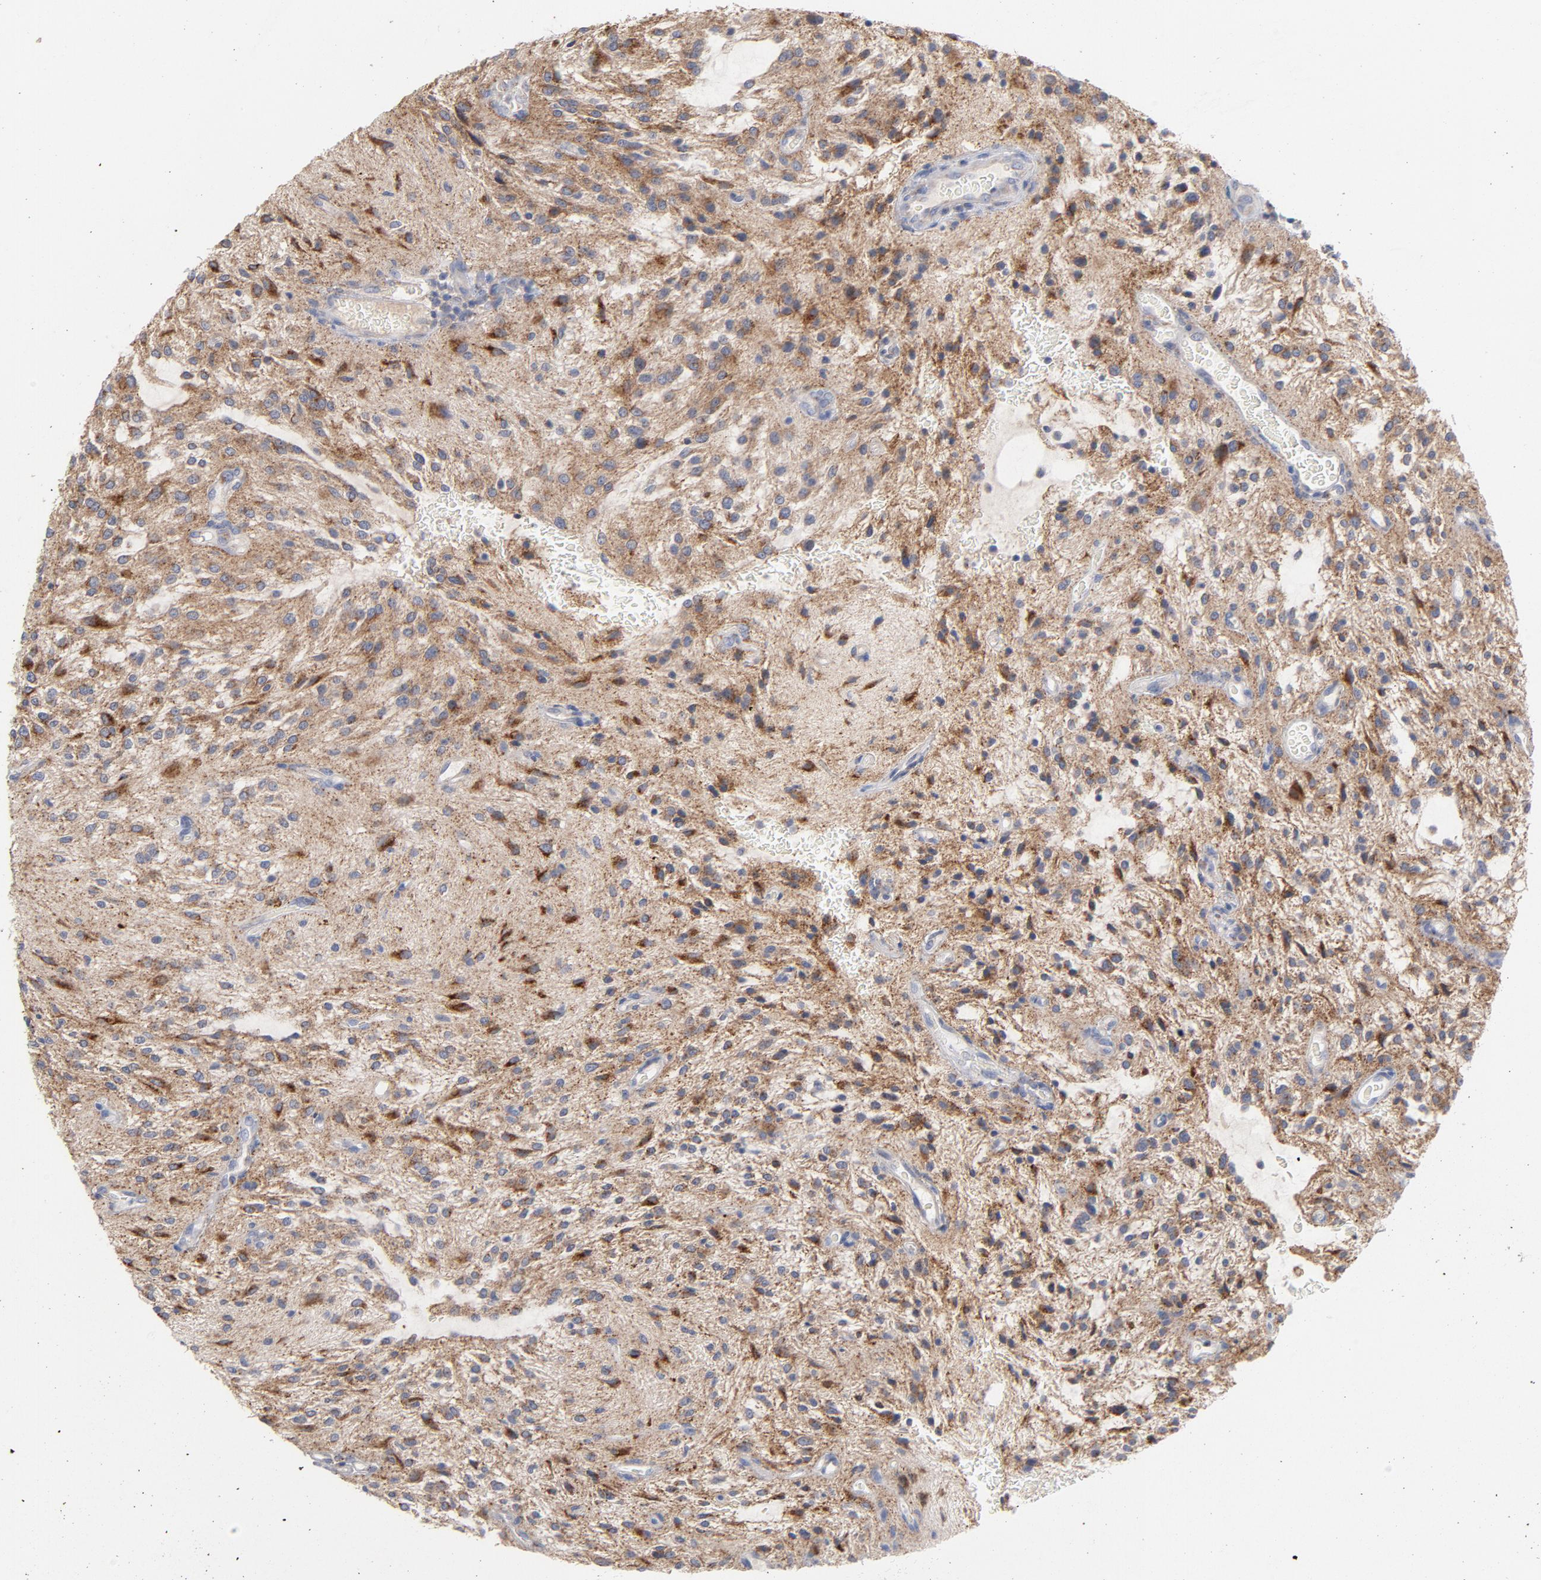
{"staining": {"intensity": "moderate", "quantity": "25%-75%", "location": "cytoplasmic/membranous"}, "tissue": "glioma", "cell_type": "Tumor cells", "image_type": "cancer", "snomed": [{"axis": "morphology", "description": "Glioma, malignant, NOS"}, {"axis": "topography", "description": "Cerebellum"}], "caption": "Moderate cytoplasmic/membranous expression for a protein is appreciated in approximately 25%-75% of tumor cells of glioma using immunohistochemistry (IHC).", "gene": "CPE", "patient": {"sex": "female", "age": 10}}